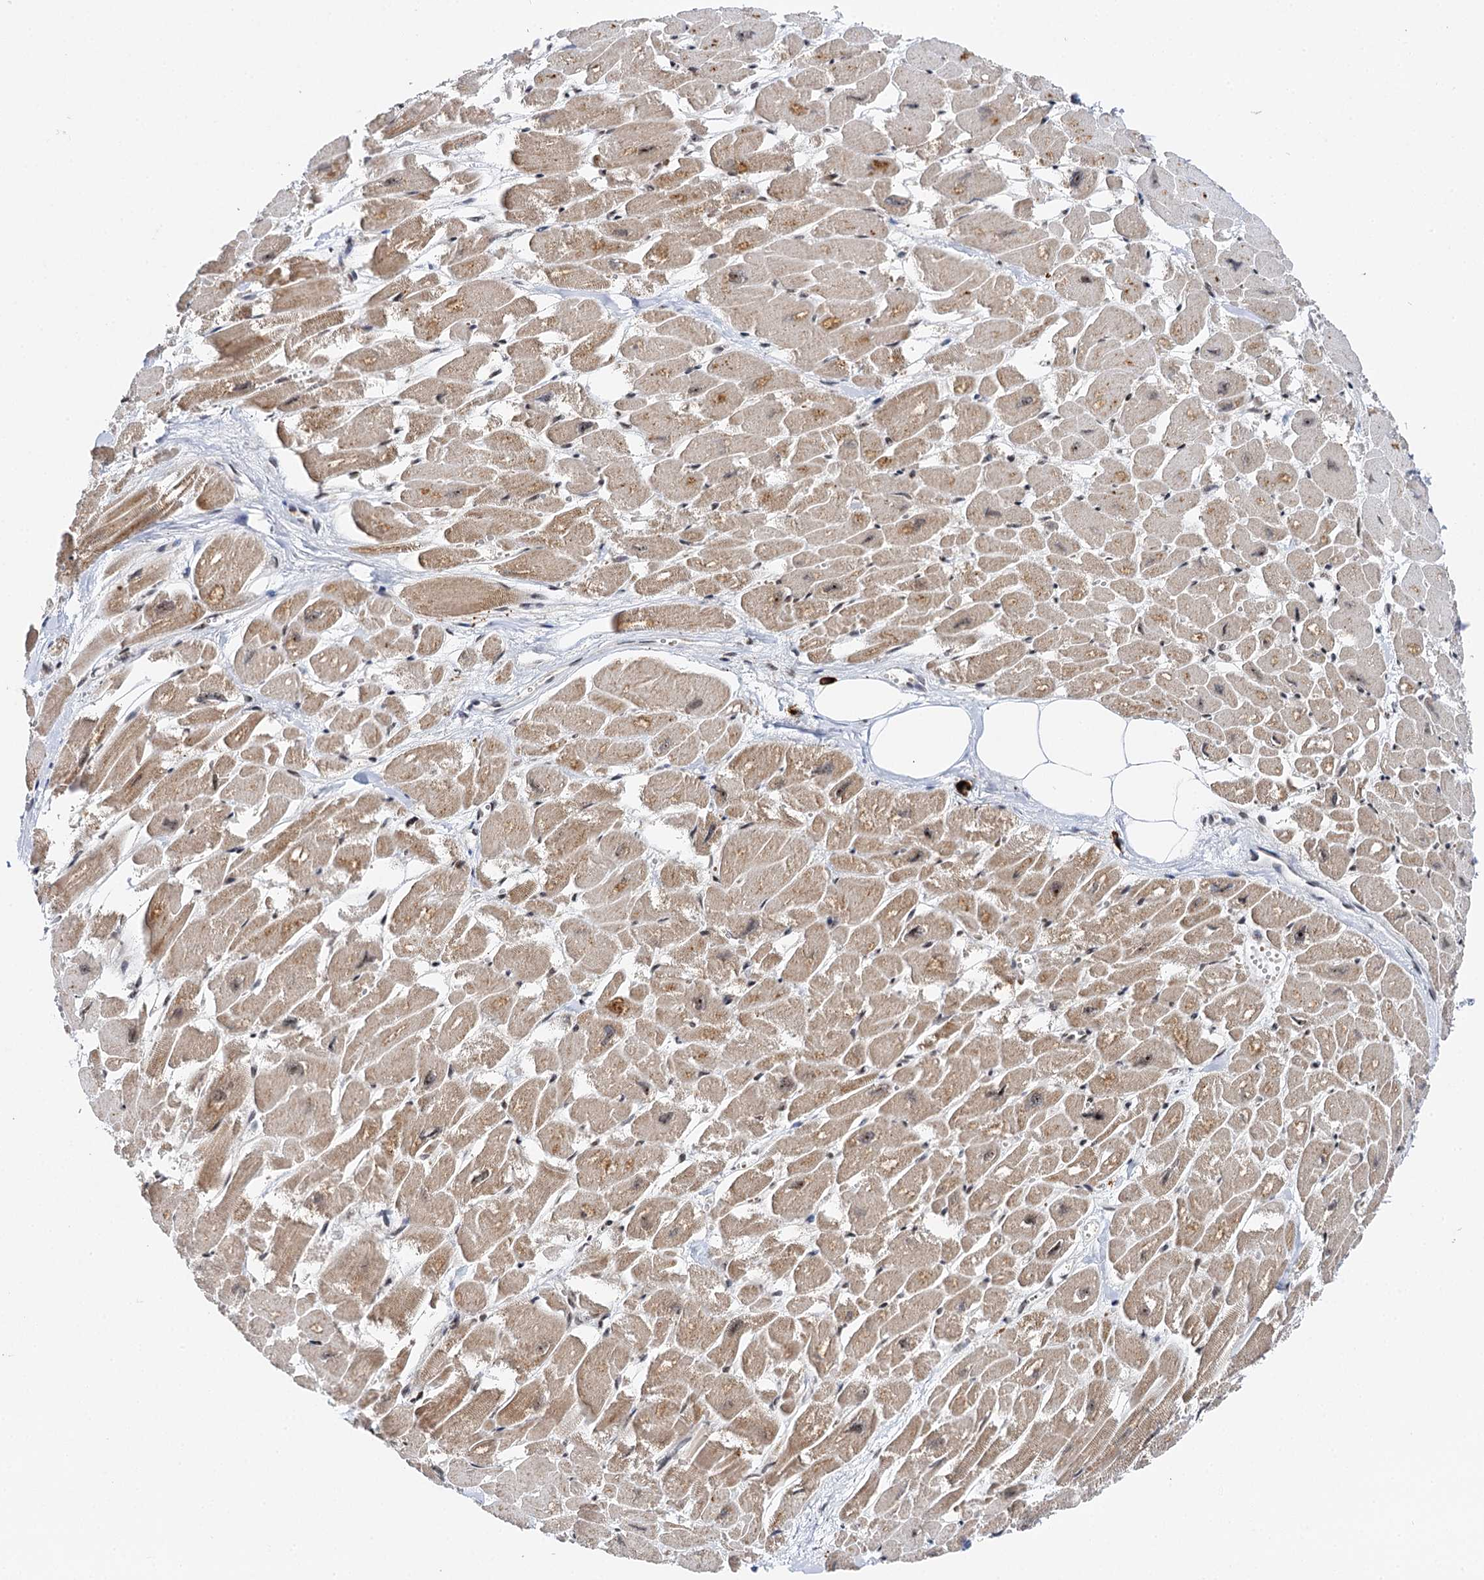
{"staining": {"intensity": "moderate", "quantity": ">75%", "location": "cytoplasmic/membranous"}, "tissue": "heart muscle", "cell_type": "Cardiomyocytes", "image_type": "normal", "snomed": [{"axis": "morphology", "description": "Normal tissue, NOS"}, {"axis": "topography", "description": "Heart"}], "caption": "IHC histopathology image of normal human heart muscle stained for a protein (brown), which reveals medium levels of moderate cytoplasmic/membranous expression in about >75% of cardiomyocytes.", "gene": "BUD13", "patient": {"sex": "male", "age": 54}}